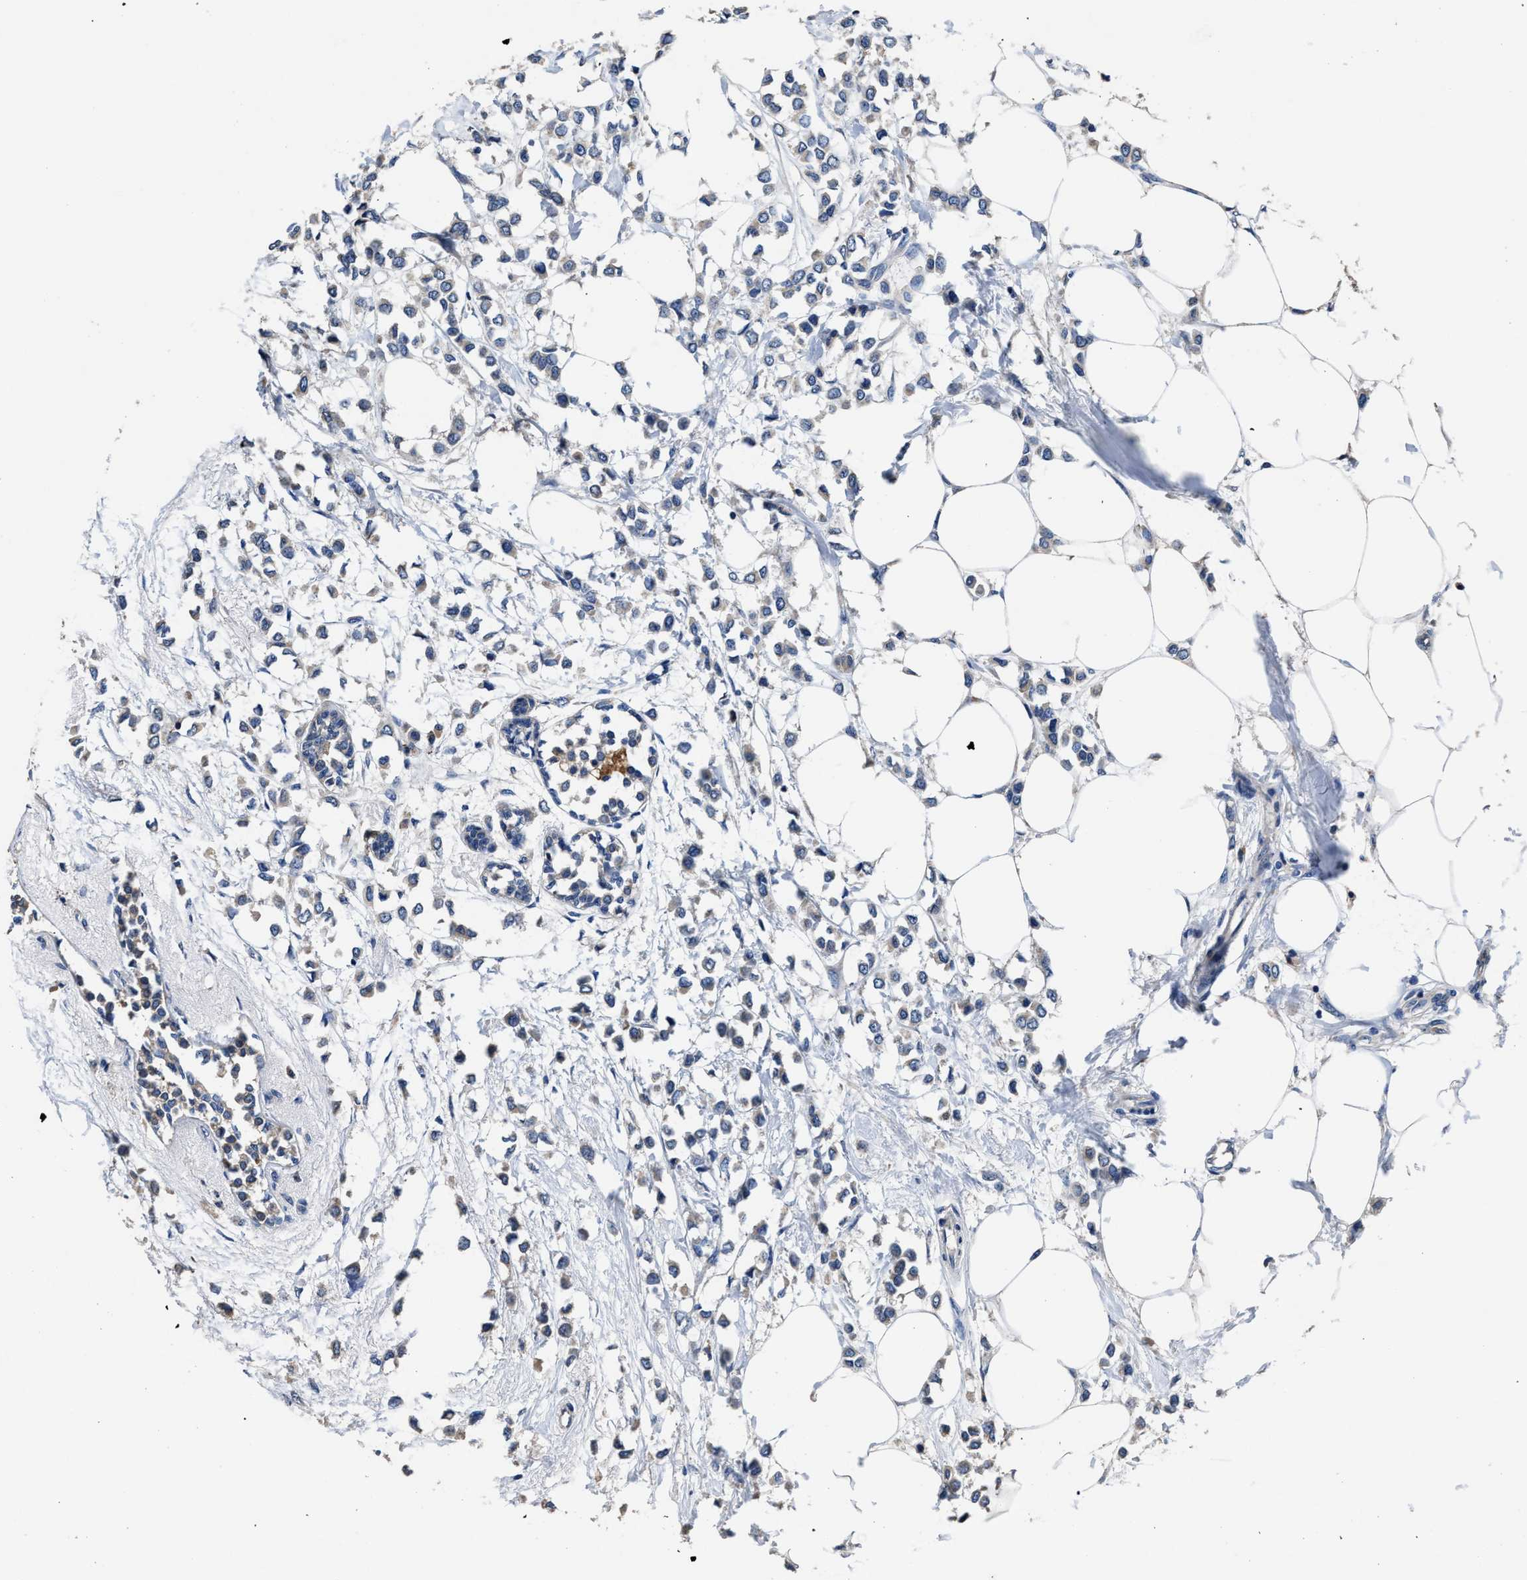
{"staining": {"intensity": "negative", "quantity": "none", "location": "none"}, "tissue": "breast cancer", "cell_type": "Tumor cells", "image_type": "cancer", "snomed": [{"axis": "morphology", "description": "Lobular carcinoma"}, {"axis": "topography", "description": "Breast"}], "caption": "Tumor cells are negative for protein expression in human breast cancer.", "gene": "UBR4", "patient": {"sex": "female", "age": 51}}